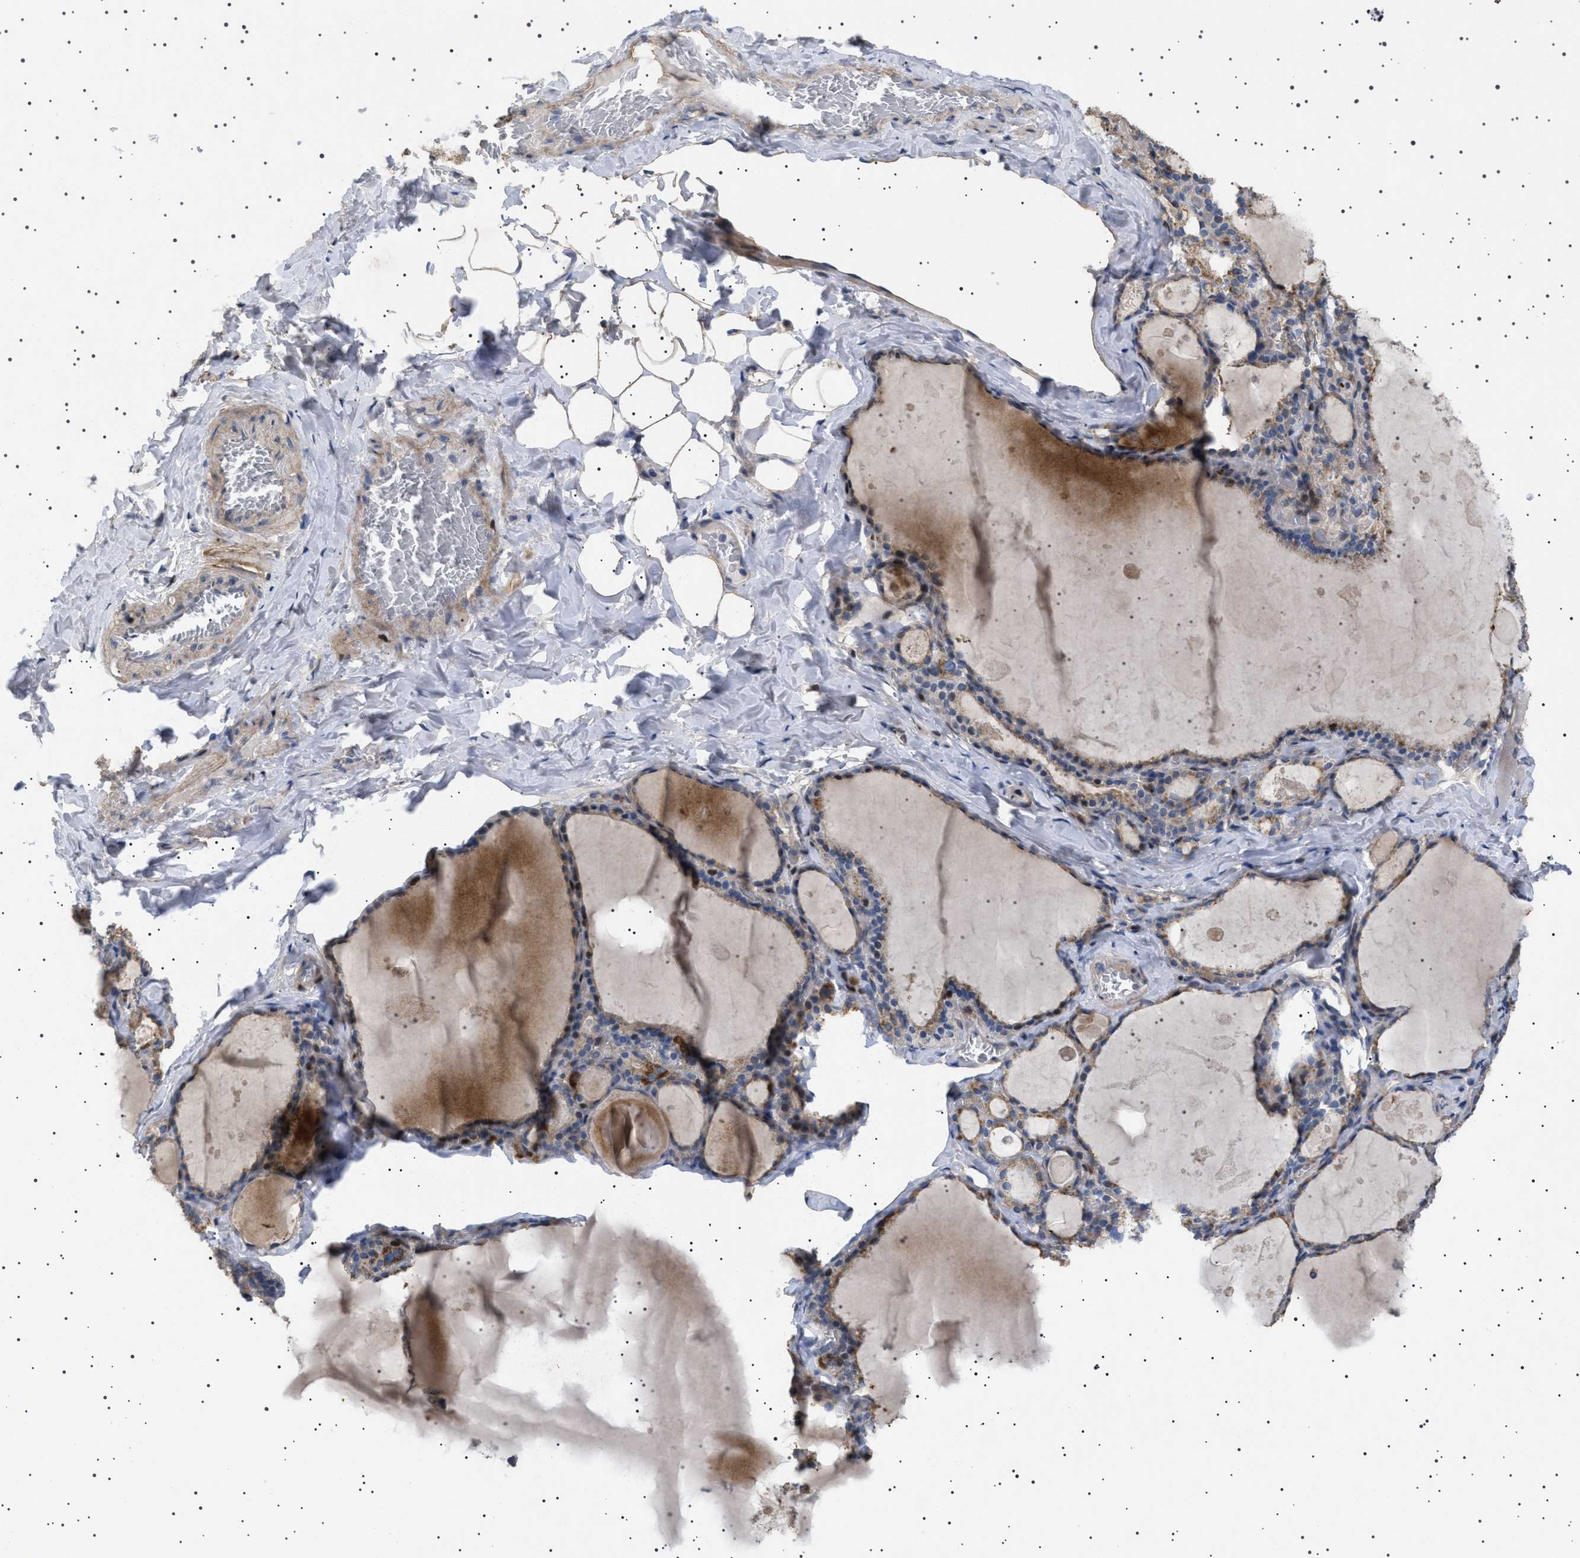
{"staining": {"intensity": "weak", "quantity": ">75%", "location": "cytoplasmic/membranous"}, "tissue": "thyroid gland", "cell_type": "Glandular cells", "image_type": "normal", "snomed": [{"axis": "morphology", "description": "Normal tissue, NOS"}, {"axis": "topography", "description": "Thyroid gland"}], "caption": "This photomicrograph demonstrates immunohistochemistry staining of normal thyroid gland, with low weak cytoplasmic/membranous positivity in approximately >75% of glandular cells.", "gene": "HTR1A", "patient": {"sex": "male", "age": 56}}